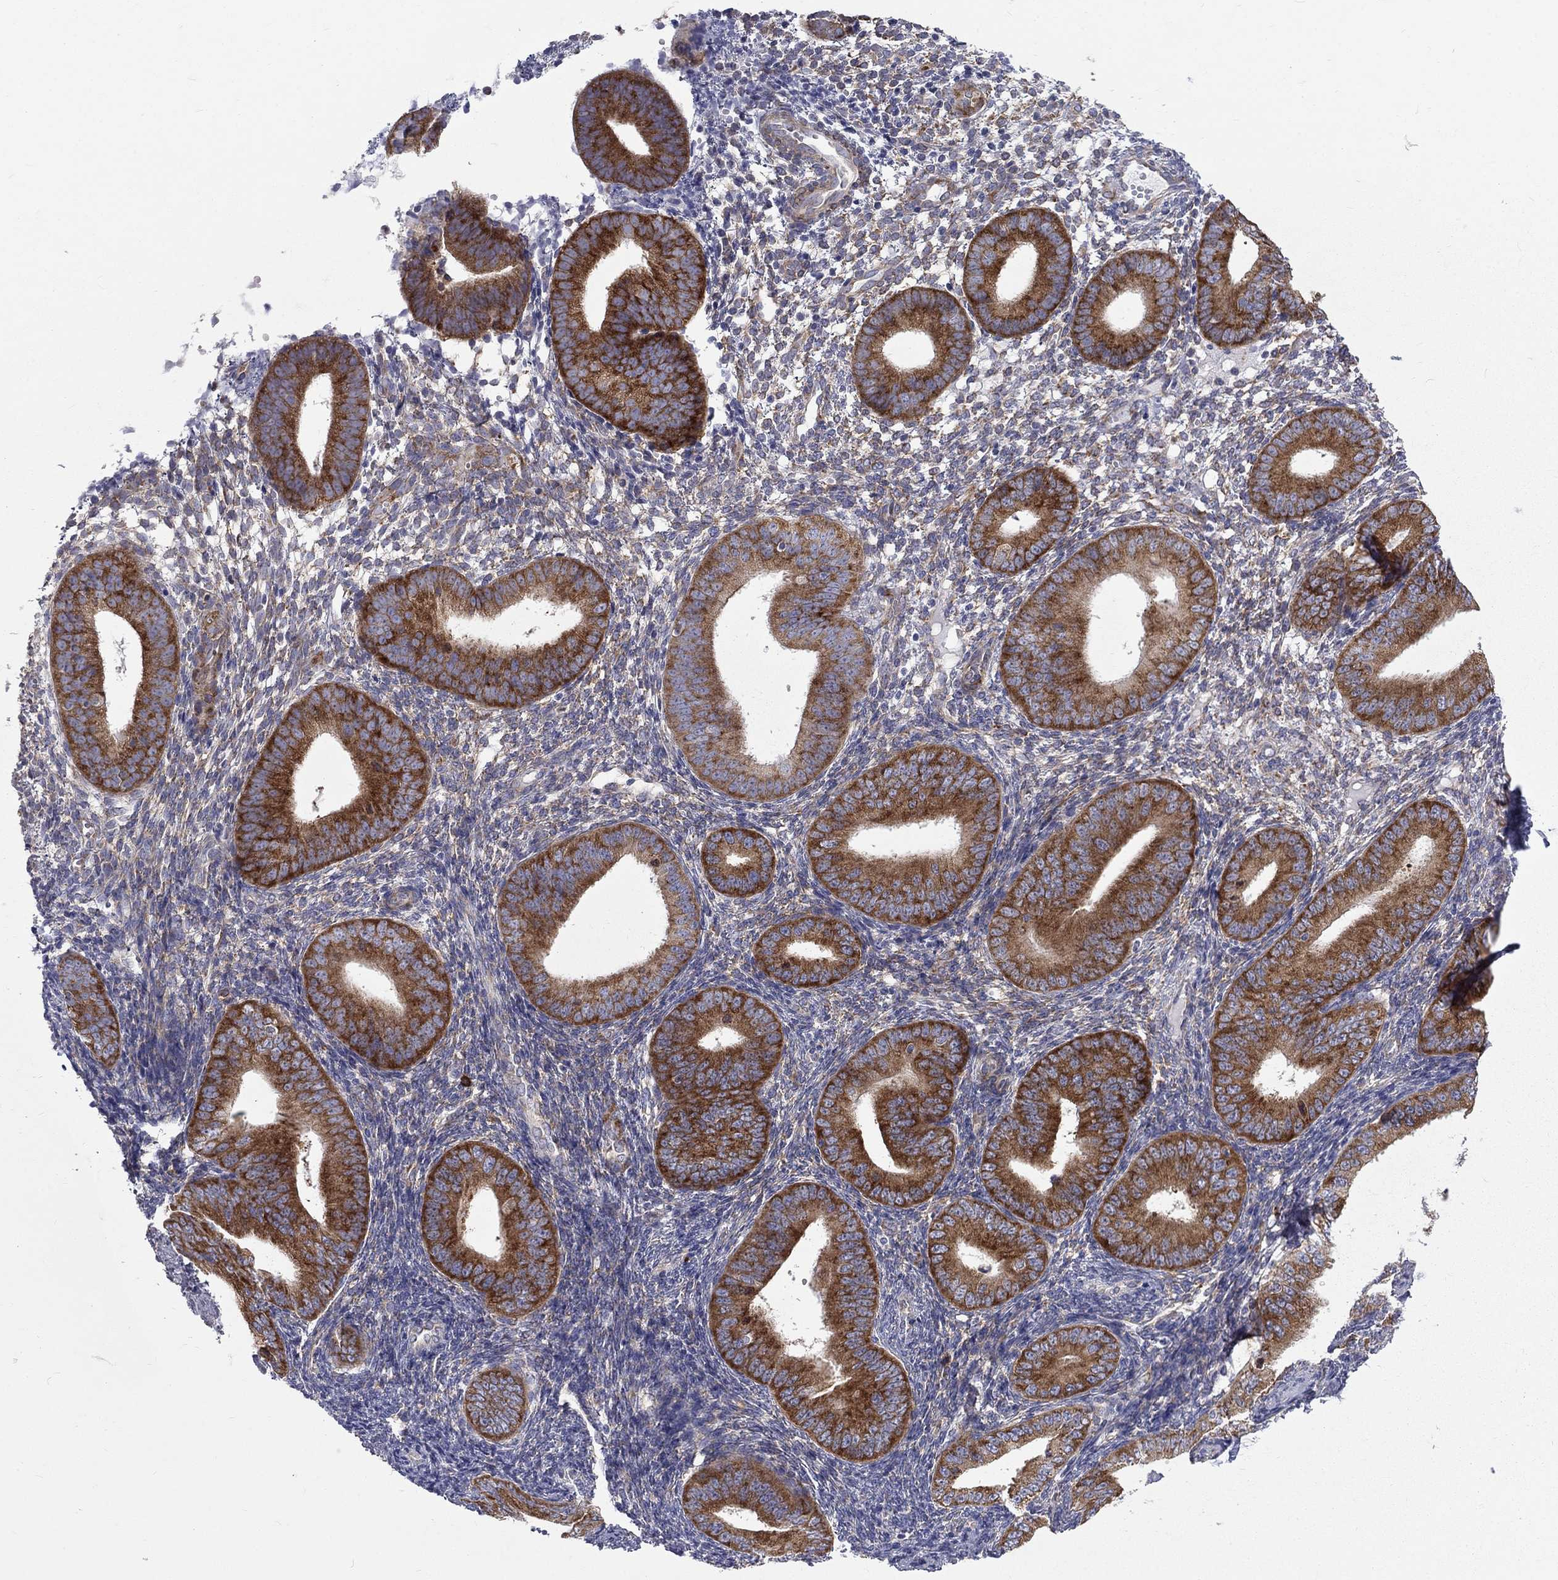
{"staining": {"intensity": "negative", "quantity": "none", "location": "none"}, "tissue": "endometrium", "cell_type": "Cells in endometrial stroma", "image_type": "normal", "snomed": [{"axis": "morphology", "description": "Normal tissue, NOS"}, {"axis": "topography", "description": "Endometrium"}], "caption": "Immunohistochemistry of benign human endometrium displays no staining in cells in endometrial stroma.", "gene": "PABPC4", "patient": {"sex": "female", "age": 39}}